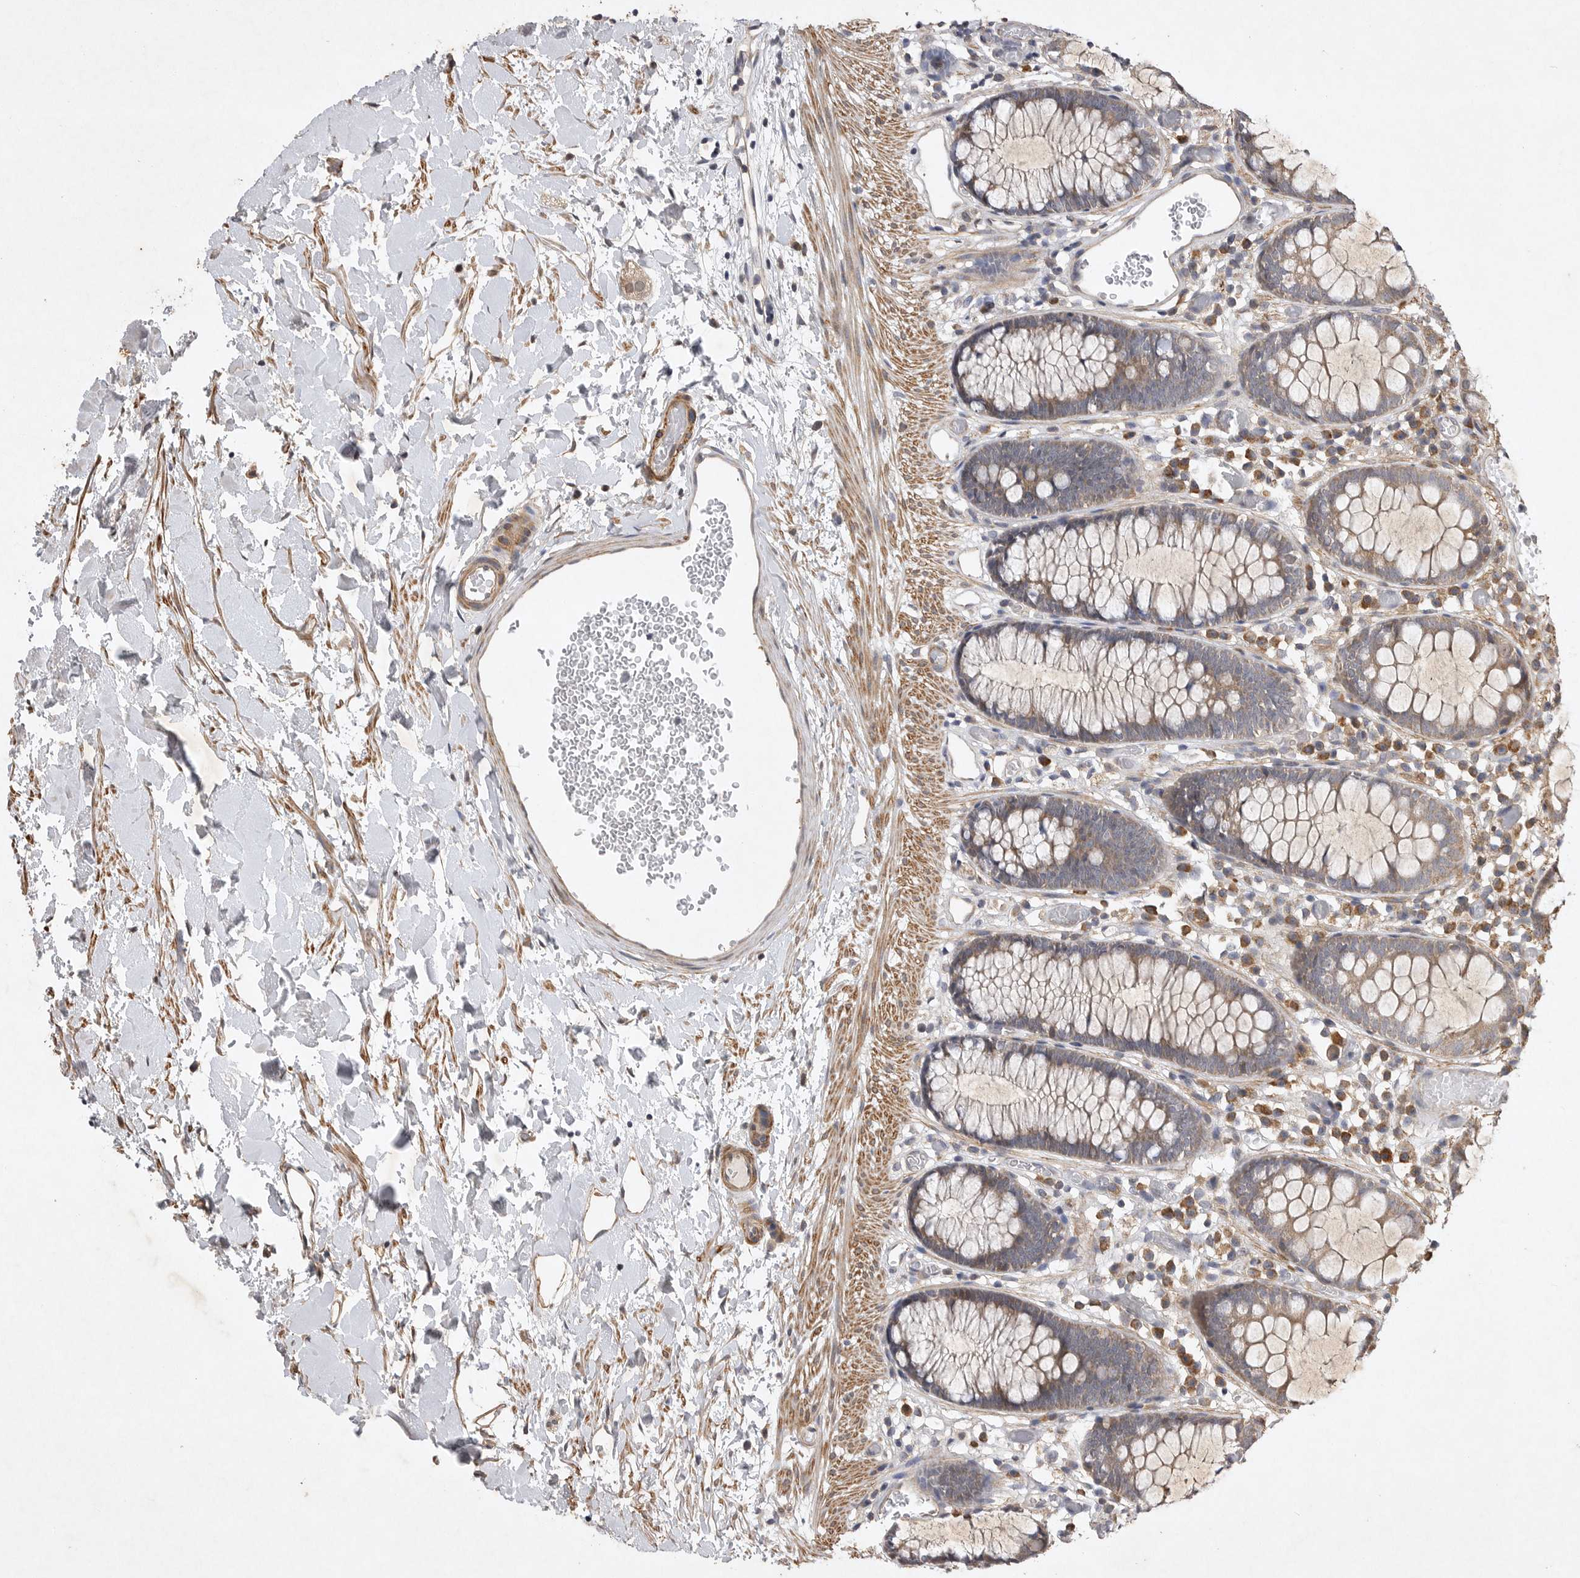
{"staining": {"intensity": "moderate", "quantity": ">75%", "location": "cytoplasmic/membranous"}, "tissue": "colon", "cell_type": "Endothelial cells", "image_type": "normal", "snomed": [{"axis": "morphology", "description": "Normal tissue, NOS"}, {"axis": "topography", "description": "Colon"}], "caption": "IHC image of unremarkable colon stained for a protein (brown), which exhibits medium levels of moderate cytoplasmic/membranous staining in approximately >75% of endothelial cells.", "gene": "EDEM3", "patient": {"sex": "male", "age": 14}}